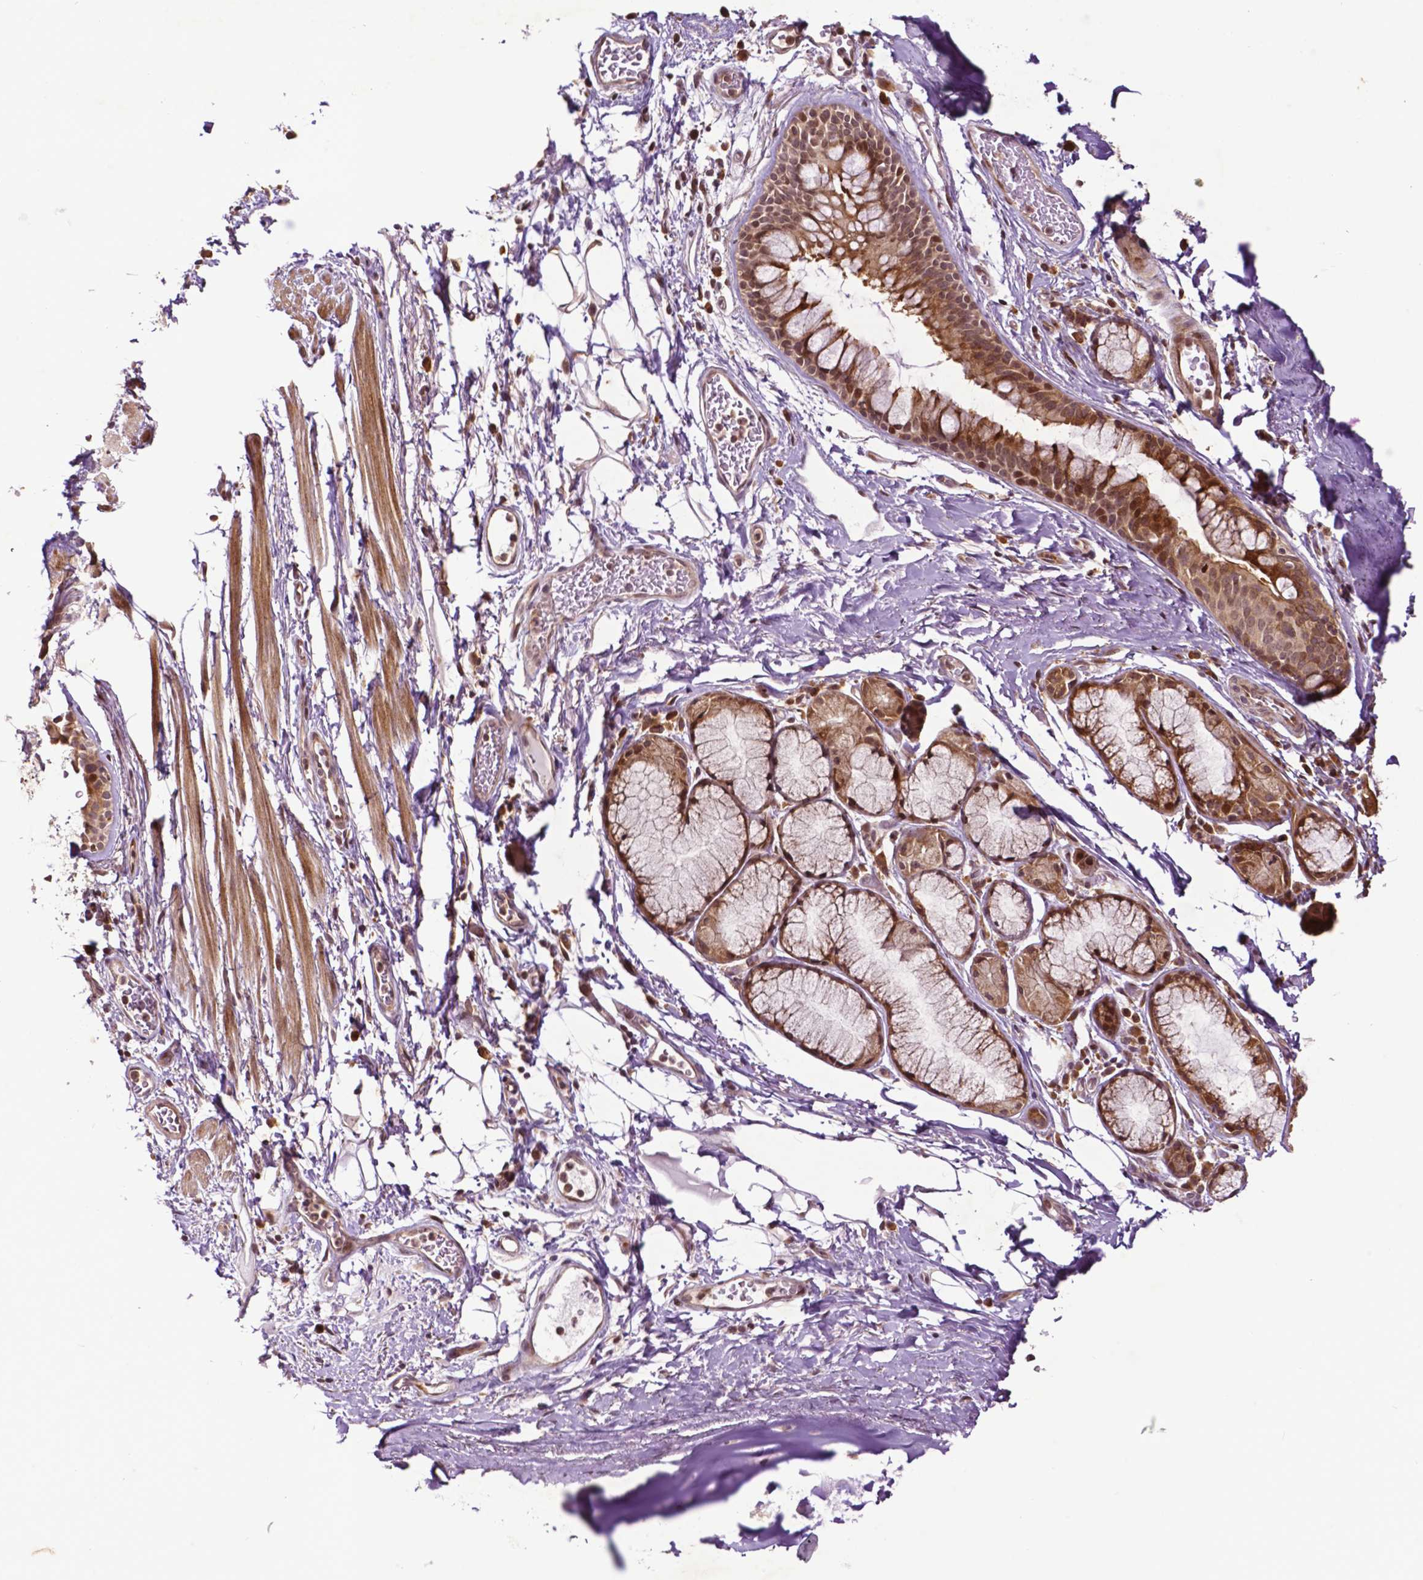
{"staining": {"intensity": "weak", "quantity": ">75%", "location": "cytoplasmic/membranous,nuclear"}, "tissue": "adipose tissue", "cell_type": "Adipocytes", "image_type": "normal", "snomed": [{"axis": "morphology", "description": "Normal tissue, NOS"}, {"axis": "topography", "description": "Bronchus"}, {"axis": "topography", "description": "Lung"}], "caption": "IHC of normal human adipose tissue displays low levels of weak cytoplasmic/membranous,nuclear positivity in approximately >75% of adipocytes. The staining was performed using DAB (3,3'-diaminobenzidine), with brown indicating positive protein expression. Nuclei are stained blue with hematoxylin.", "gene": "TMX2", "patient": {"sex": "female", "age": 57}}